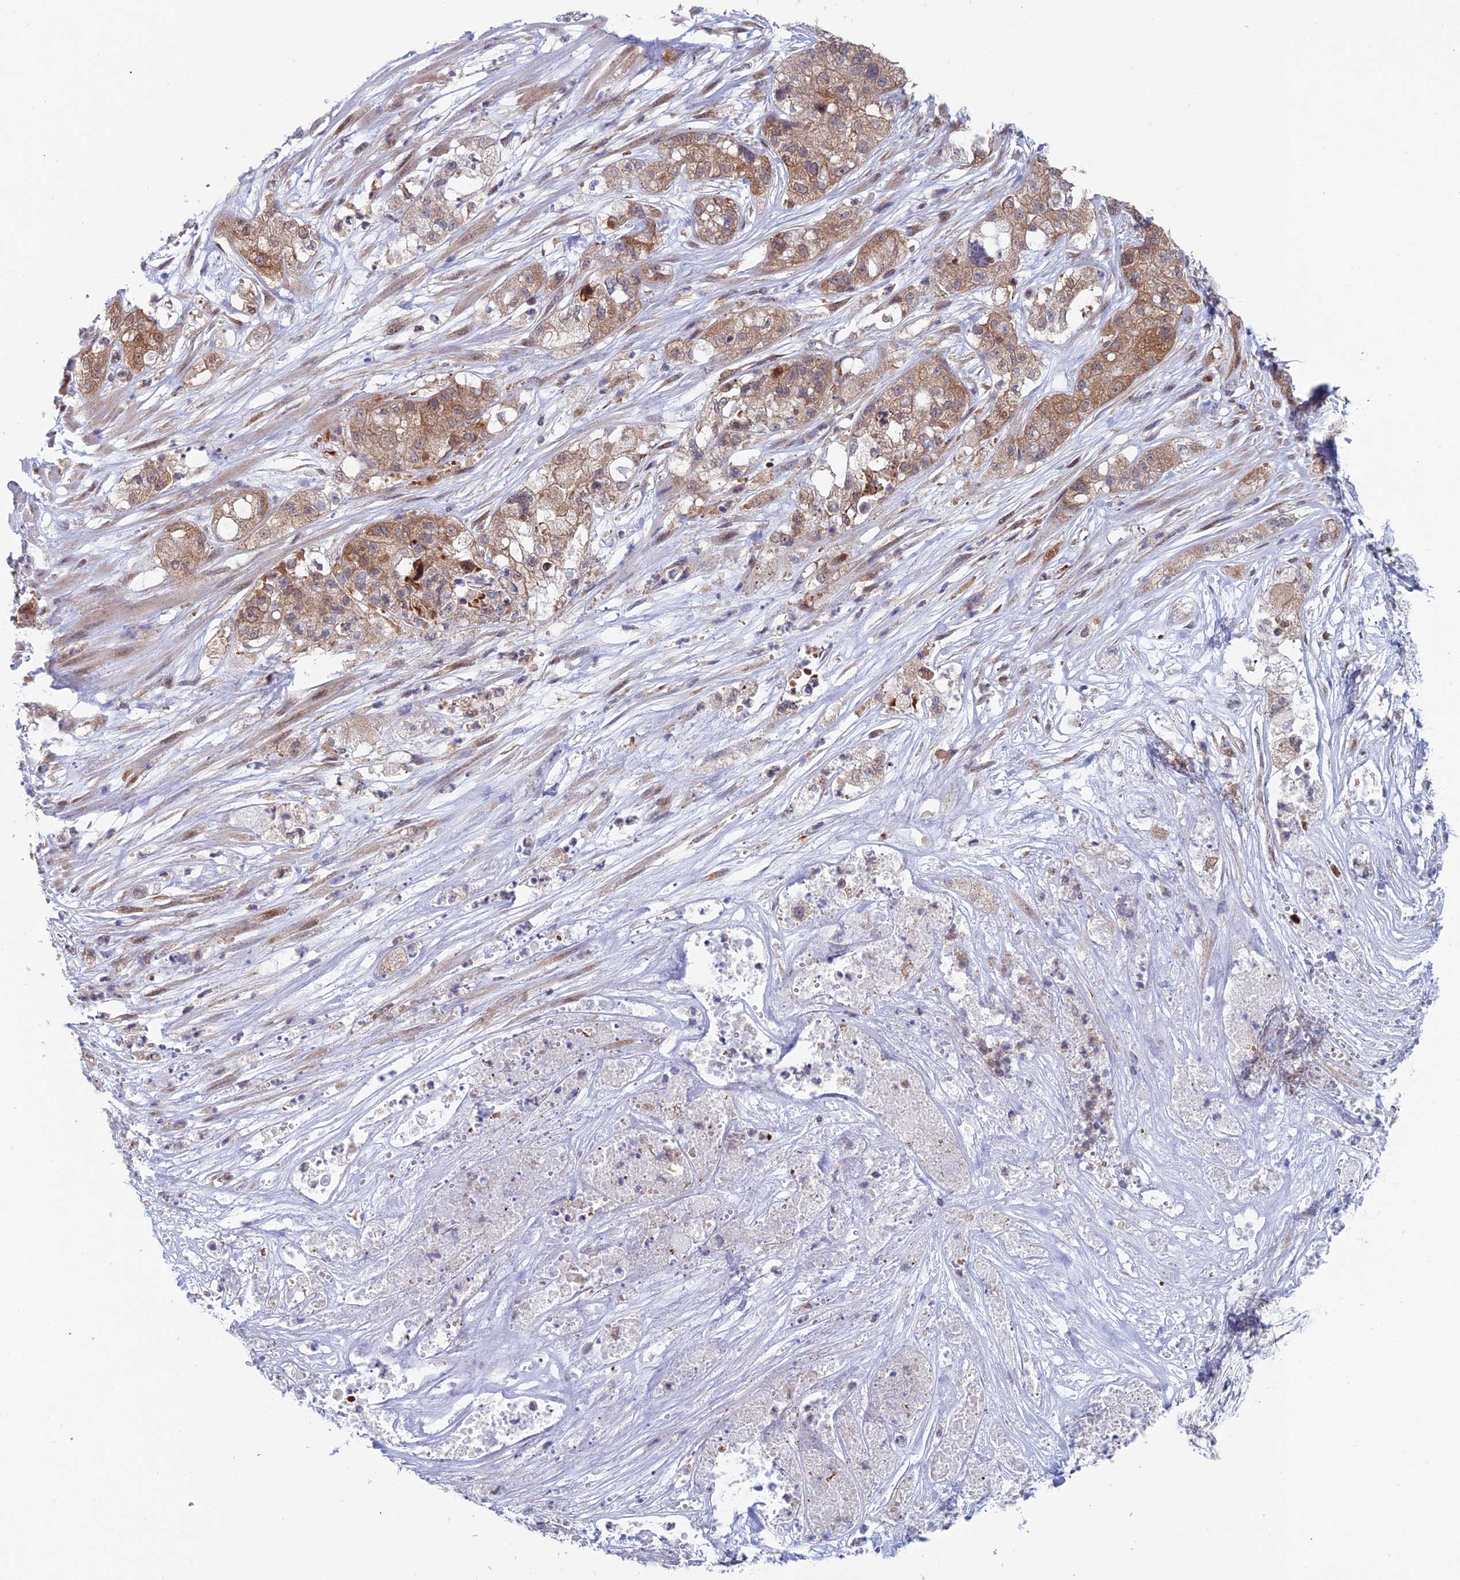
{"staining": {"intensity": "moderate", "quantity": ">75%", "location": "cytoplasmic/membranous,nuclear"}, "tissue": "pancreatic cancer", "cell_type": "Tumor cells", "image_type": "cancer", "snomed": [{"axis": "morphology", "description": "Adenocarcinoma, NOS"}, {"axis": "topography", "description": "Pancreas"}], "caption": "Immunohistochemical staining of pancreatic adenocarcinoma exhibits medium levels of moderate cytoplasmic/membranous and nuclear staining in about >75% of tumor cells. The protein of interest is shown in brown color, while the nuclei are stained blue.", "gene": "IGBP1", "patient": {"sex": "female", "age": 78}}